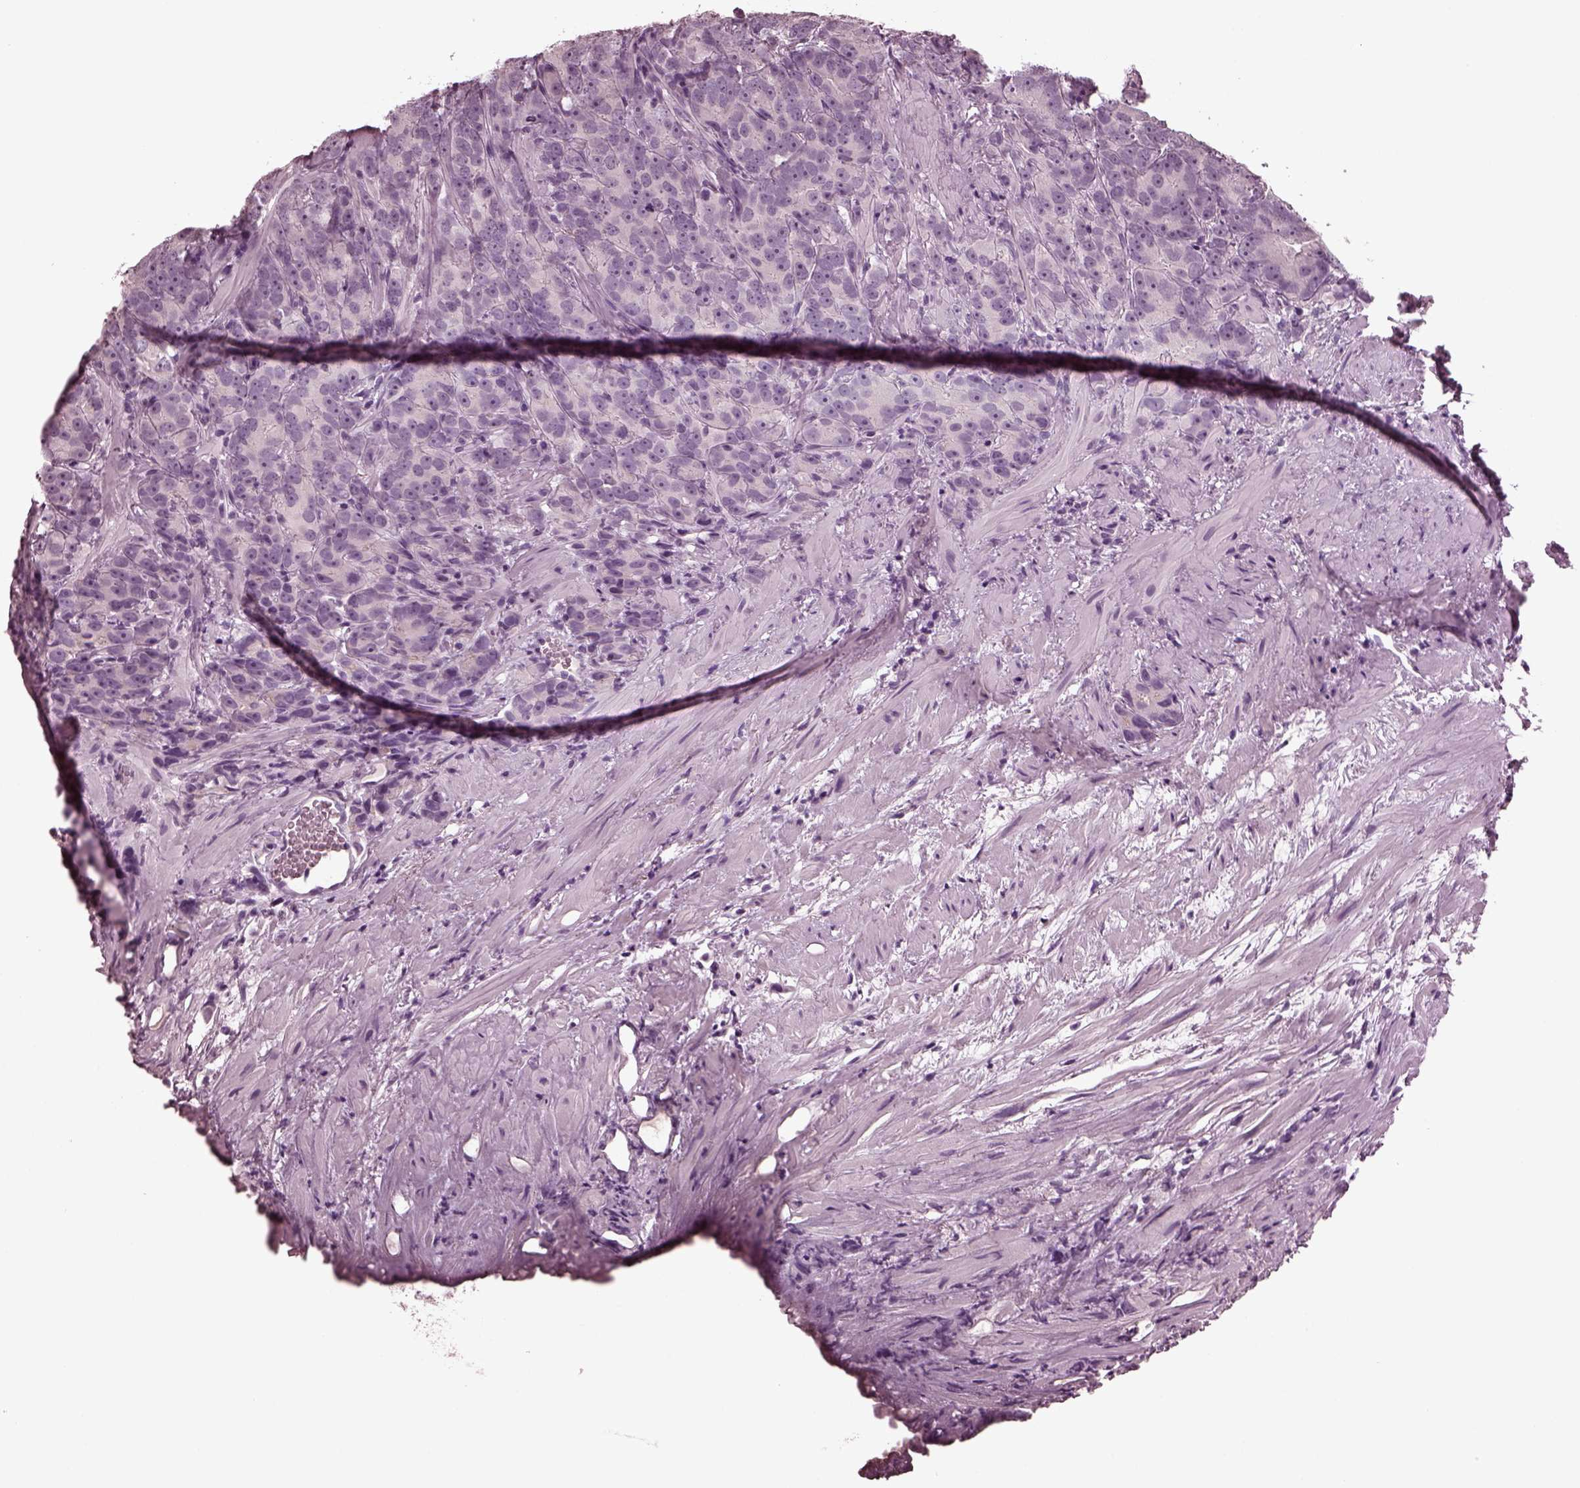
{"staining": {"intensity": "negative", "quantity": "none", "location": "none"}, "tissue": "prostate cancer", "cell_type": "Tumor cells", "image_type": "cancer", "snomed": [{"axis": "morphology", "description": "Adenocarcinoma, High grade"}, {"axis": "topography", "description": "Prostate"}], "caption": "This is an immunohistochemistry photomicrograph of high-grade adenocarcinoma (prostate). There is no expression in tumor cells.", "gene": "MIB2", "patient": {"sex": "male", "age": 90}}